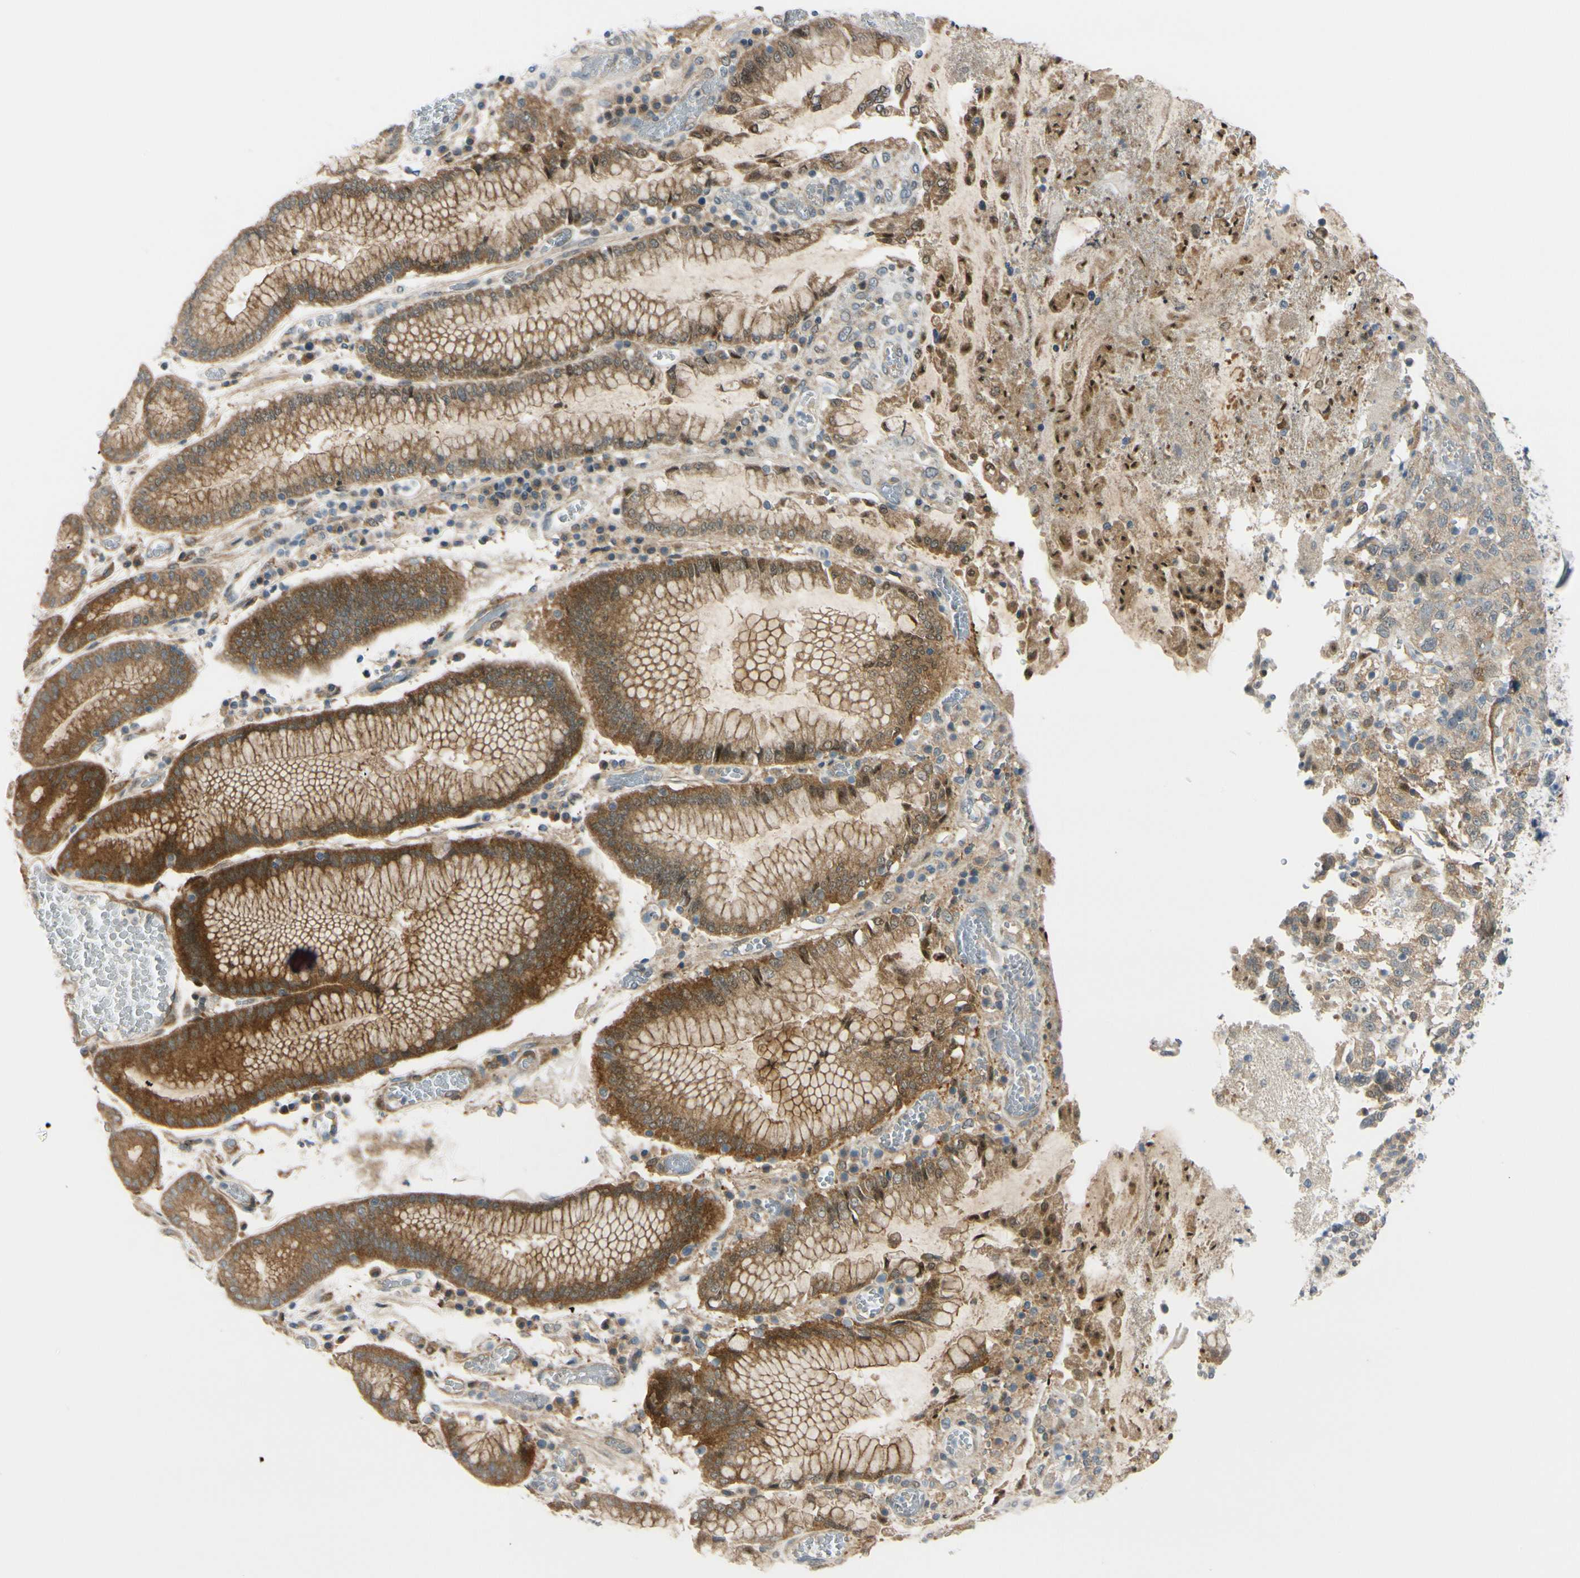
{"staining": {"intensity": "moderate", "quantity": "25%-75%", "location": "cytoplasmic/membranous"}, "tissue": "stomach cancer", "cell_type": "Tumor cells", "image_type": "cancer", "snomed": [{"axis": "morphology", "description": "Normal tissue, NOS"}, {"axis": "morphology", "description": "Adenocarcinoma, NOS"}, {"axis": "topography", "description": "Stomach"}], "caption": "Human stomach cancer stained for a protein (brown) exhibits moderate cytoplasmic/membranous positive staining in about 25%-75% of tumor cells.", "gene": "FHL2", "patient": {"sex": "male", "age": 48}}